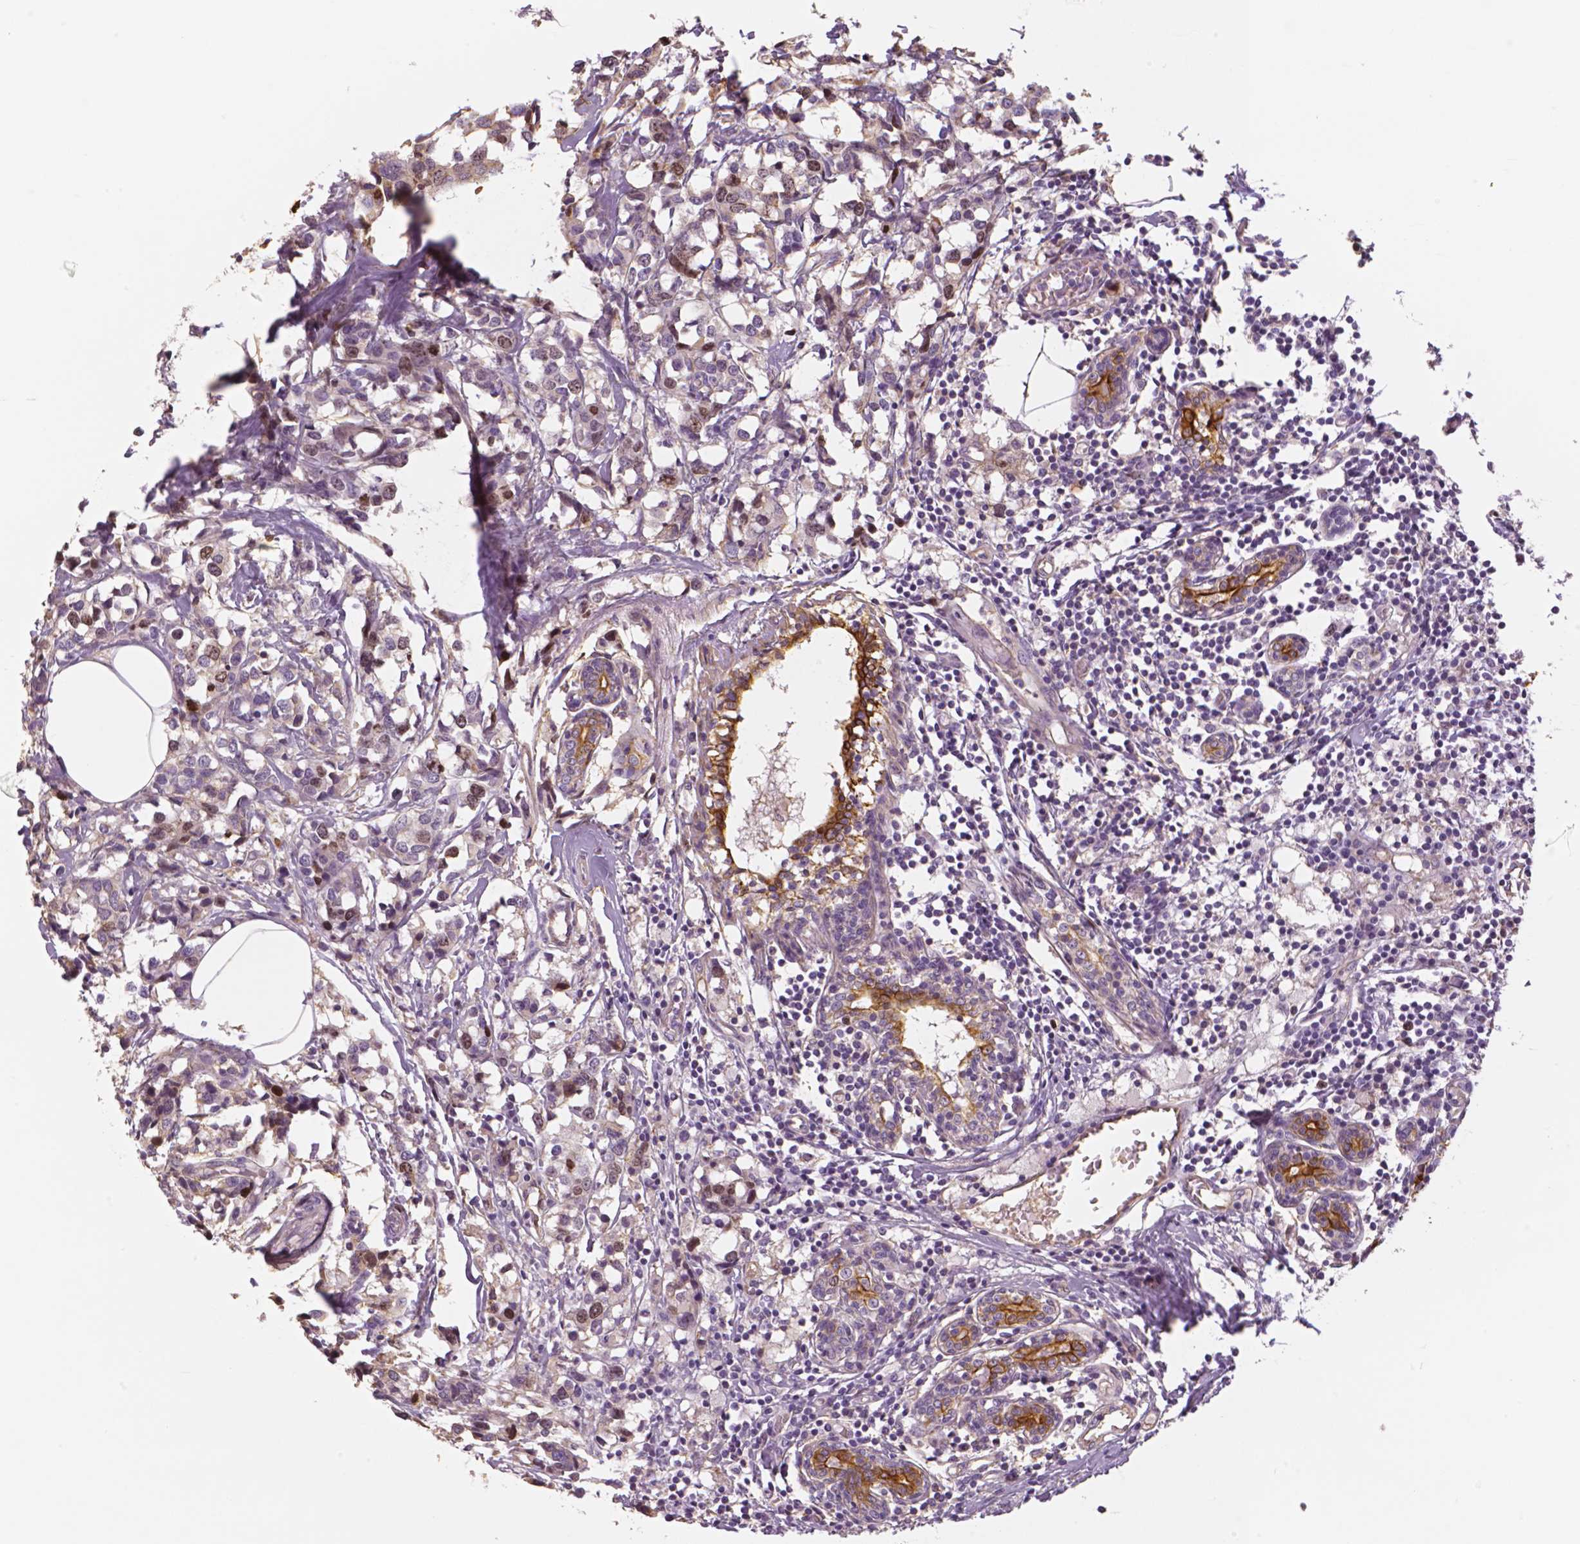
{"staining": {"intensity": "moderate", "quantity": "<25%", "location": "nuclear"}, "tissue": "breast cancer", "cell_type": "Tumor cells", "image_type": "cancer", "snomed": [{"axis": "morphology", "description": "Lobular carcinoma"}, {"axis": "topography", "description": "Breast"}], "caption": "Tumor cells reveal low levels of moderate nuclear expression in approximately <25% of cells in human breast cancer (lobular carcinoma).", "gene": "MKI67", "patient": {"sex": "female", "age": 59}}